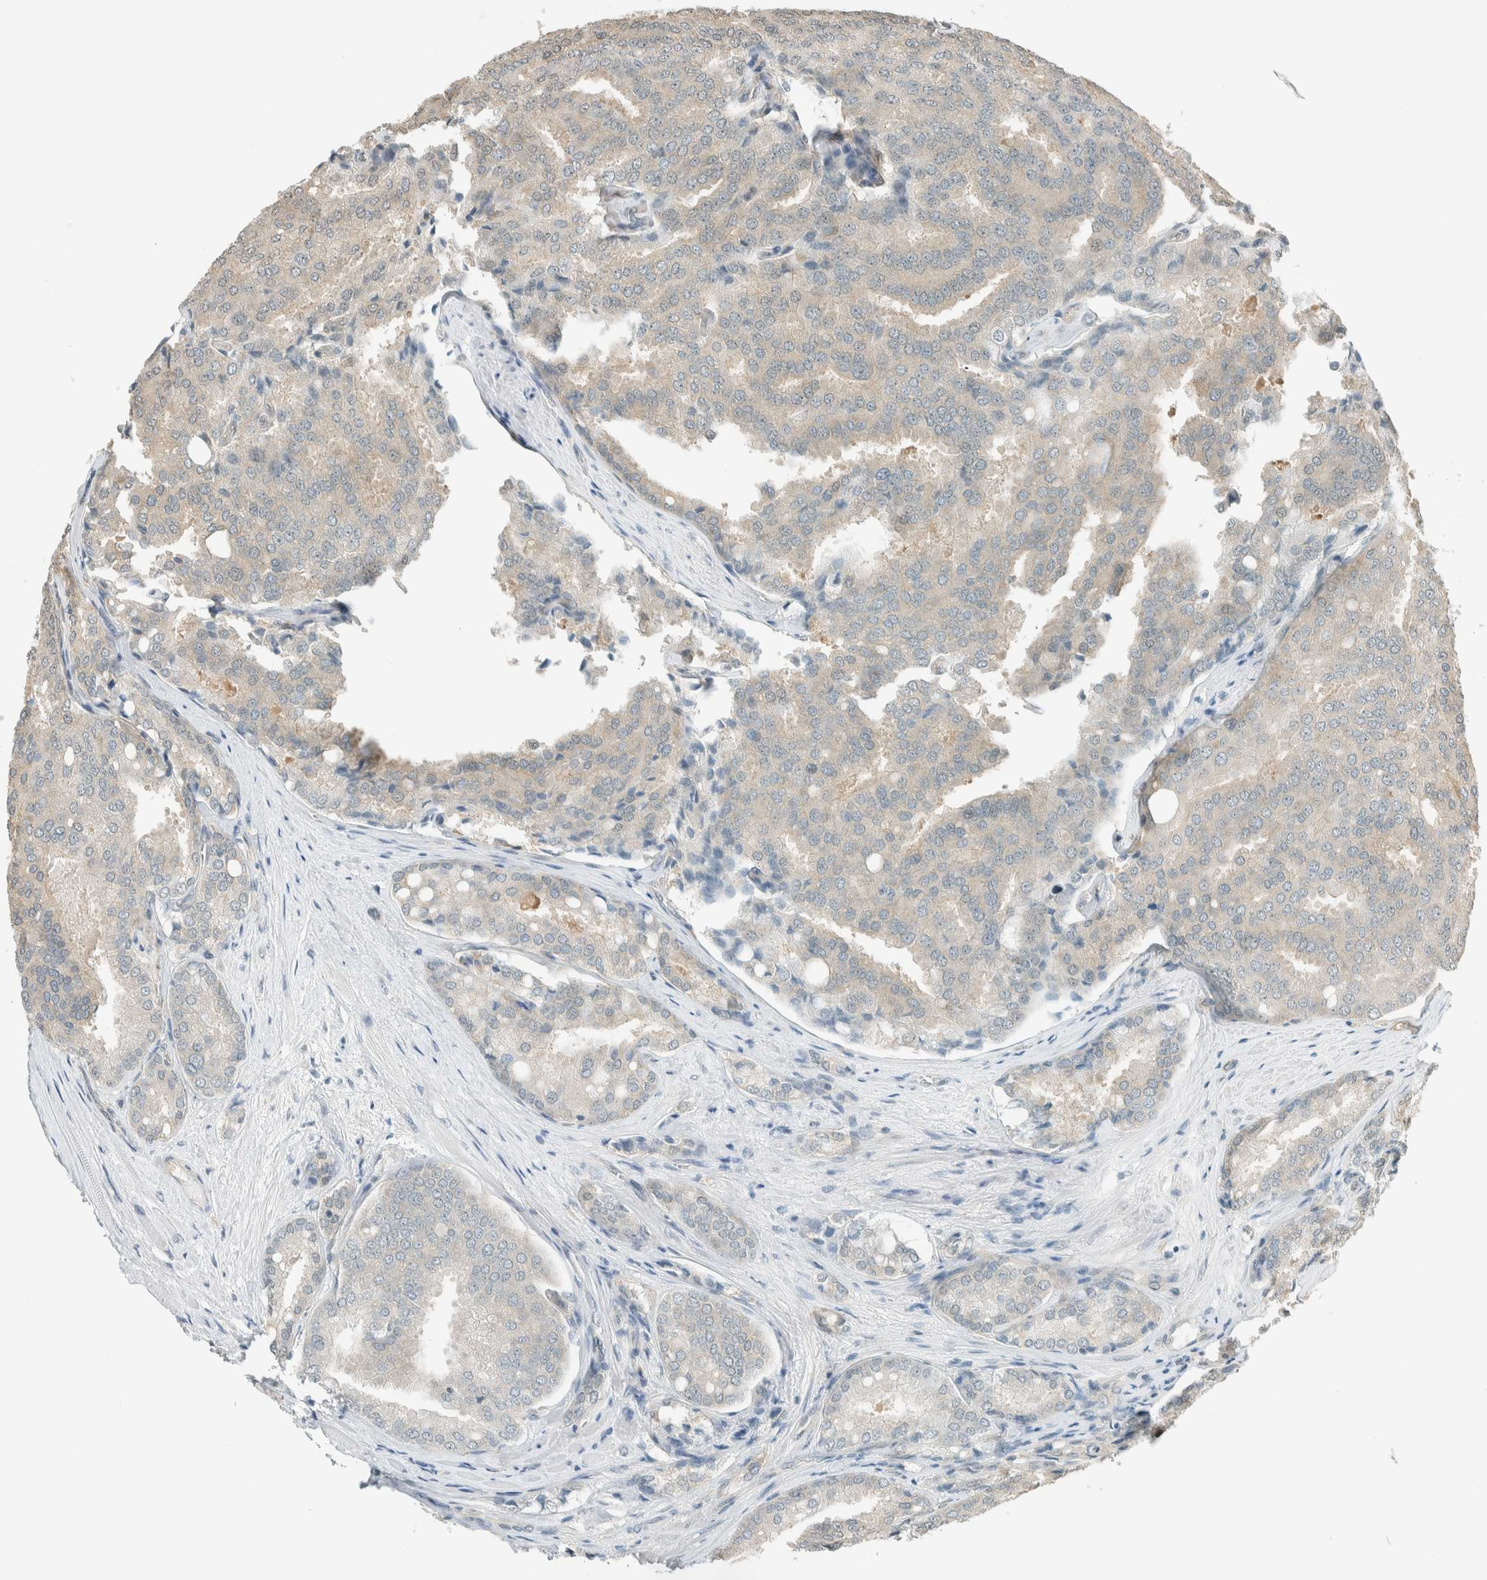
{"staining": {"intensity": "weak", "quantity": "25%-75%", "location": "cytoplasmic/membranous"}, "tissue": "prostate cancer", "cell_type": "Tumor cells", "image_type": "cancer", "snomed": [{"axis": "morphology", "description": "Adenocarcinoma, High grade"}, {"axis": "topography", "description": "Prostate"}], "caption": "Weak cytoplasmic/membranous staining for a protein is identified in about 25%-75% of tumor cells of prostate high-grade adenocarcinoma using IHC.", "gene": "NIBAN2", "patient": {"sex": "male", "age": 50}}